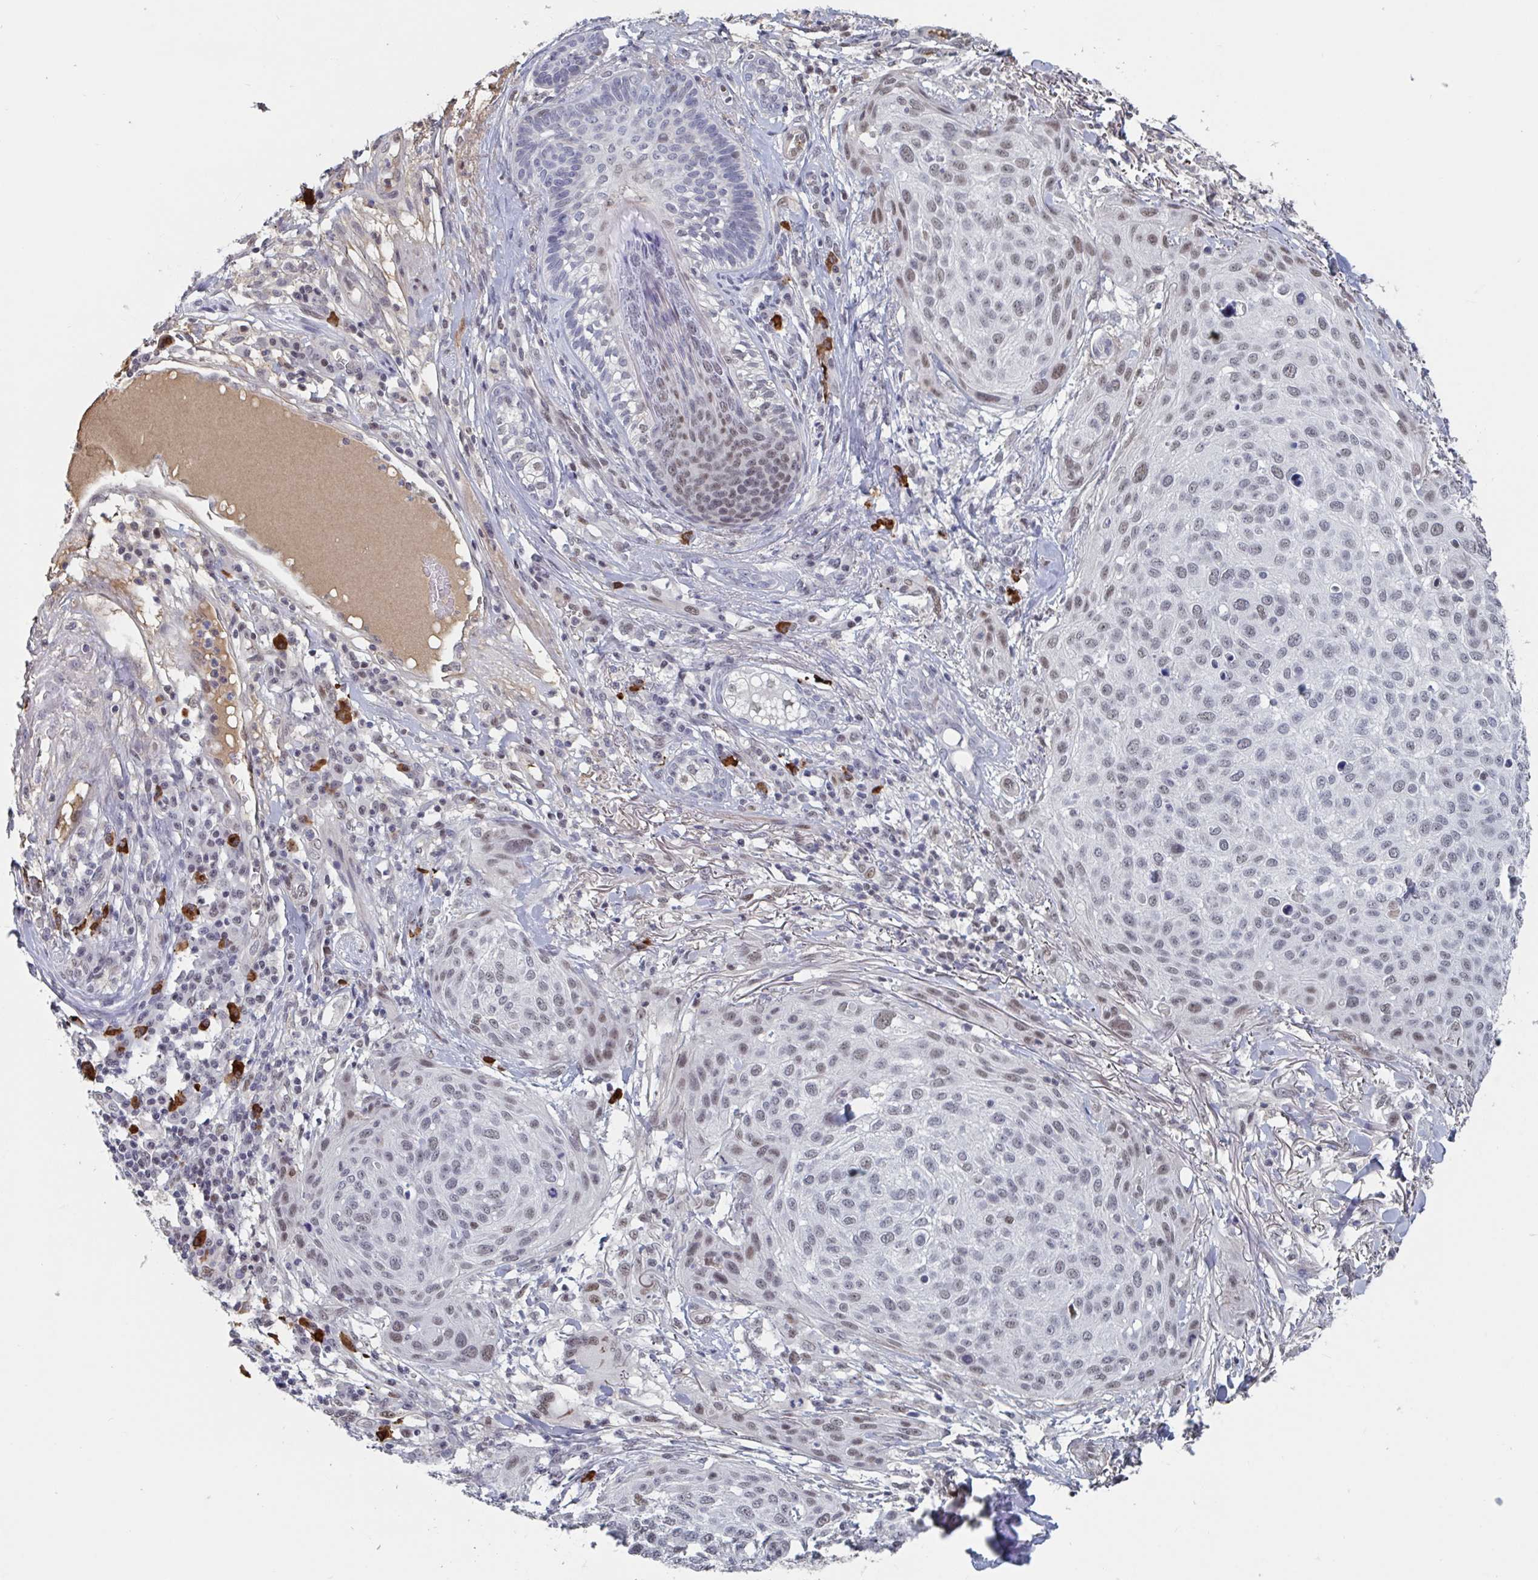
{"staining": {"intensity": "weak", "quantity": ">75%", "location": "nuclear"}, "tissue": "skin cancer", "cell_type": "Tumor cells", "image_type": "cancer", "snomed": [{"axis": "morphology", "description": "Squamous cell carcinoma, NOS"}, {"axis": "topography", "description": "Skin"}], "caption": "Immunohistochemistry (IHC) image of skin squamous cell carcinoma stained for a protein (brown), which reveals low levels of weak nuclear expression in about >75% of tumor cells.", "gene": "BCL7B", "patient": {"sex": "female", "age": 87}}